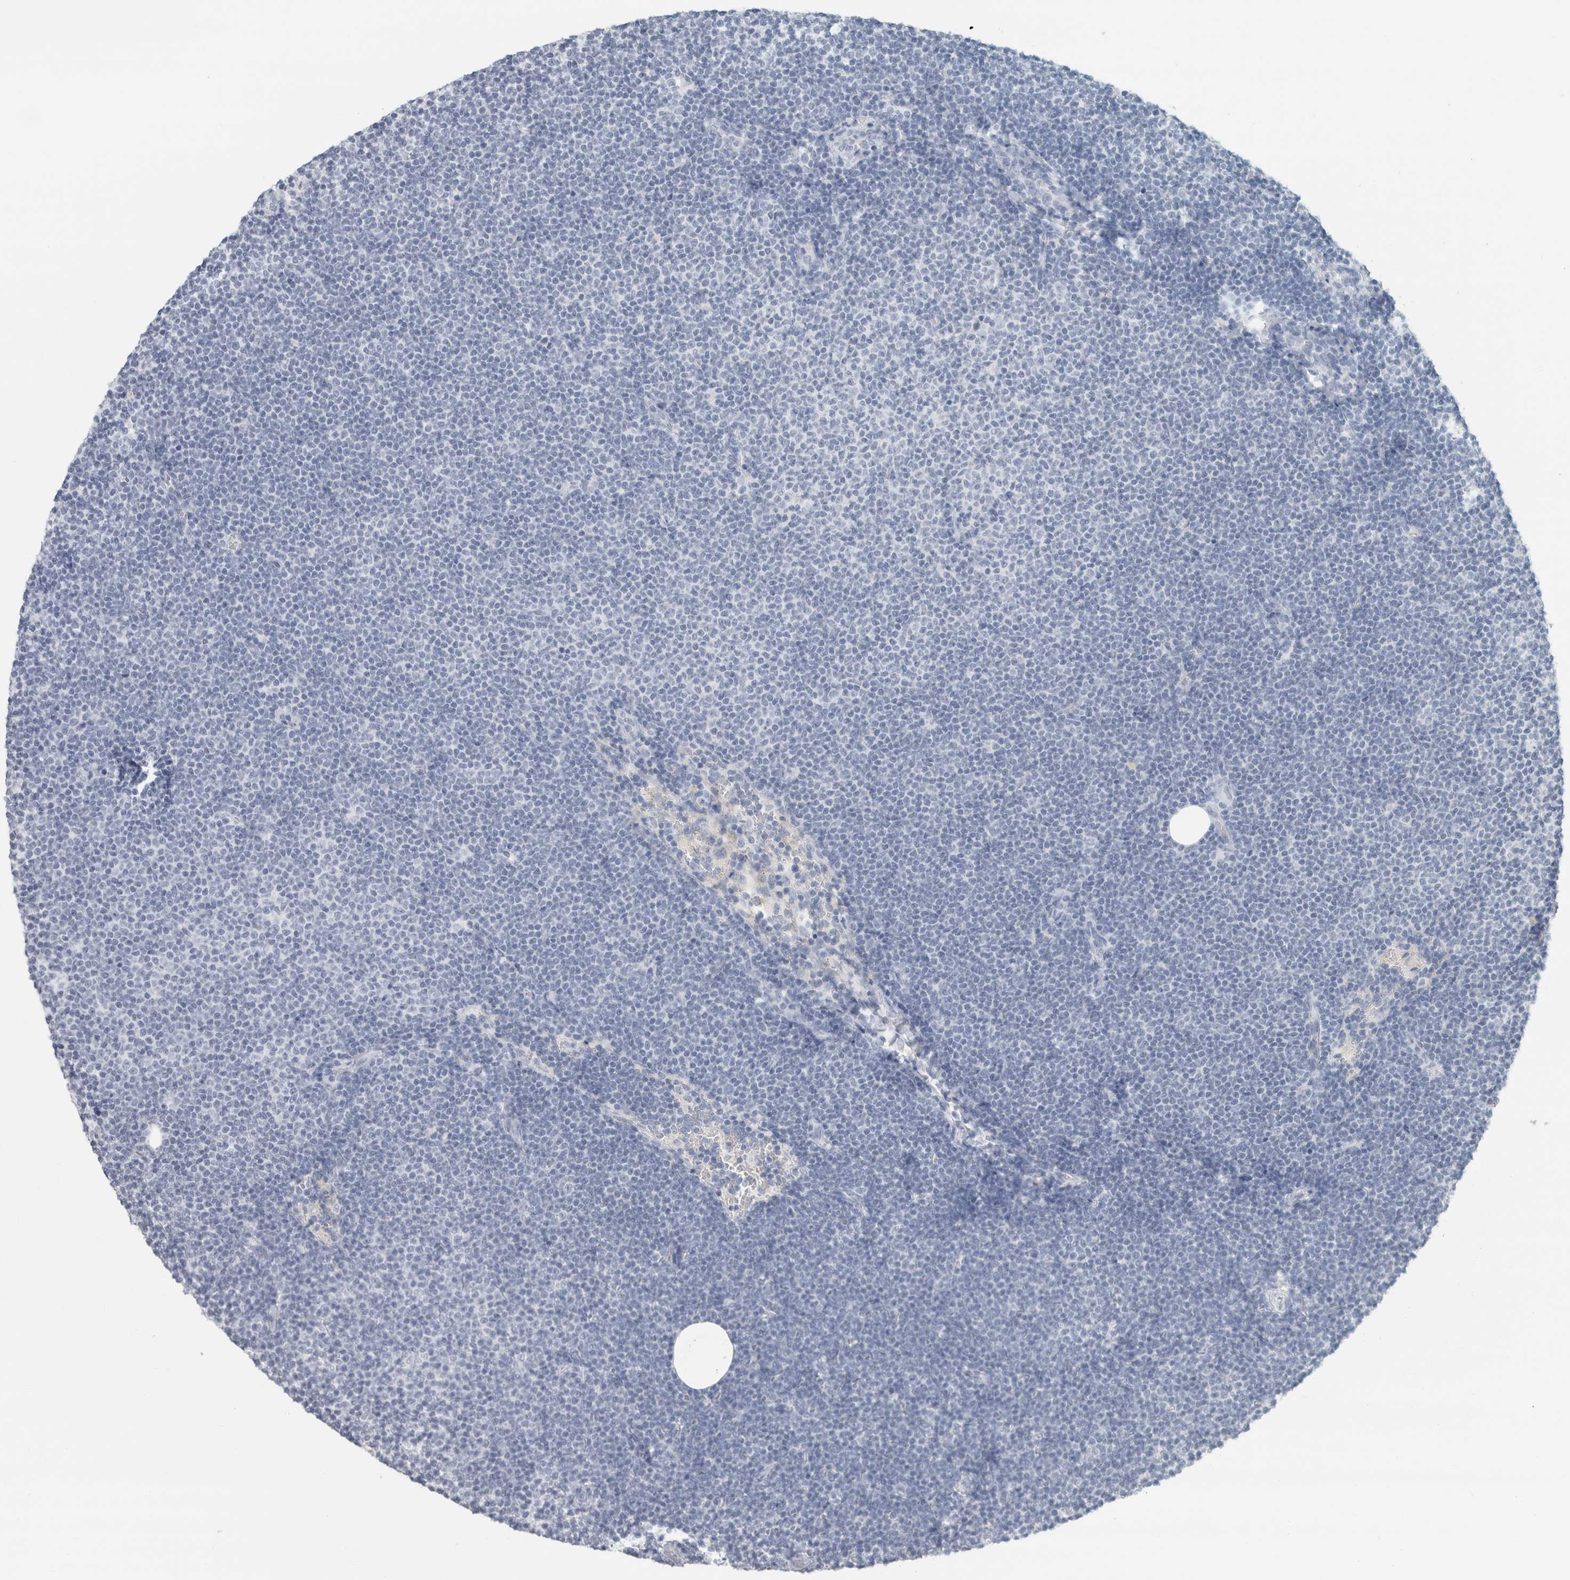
{"staining": {"intensity": "negative", "quantity": "none", "location": "none"}, "tissue": "lymphoma", "cell_type": "Tumor cells", "image_type": "cancer", "snomed": [{"axis": "morphology", "description": "Malignant lymphoma, non-Hodgkin's type, Low grade"}, {"axis": "topography", "description": "Lymph node"}], "caption": "An IHC image of lymphoma is shown. There is no staining in tumor cells of lymphoma.", "gene": "SLC28A3", "patient": {"sex": "female", "age": 53}}